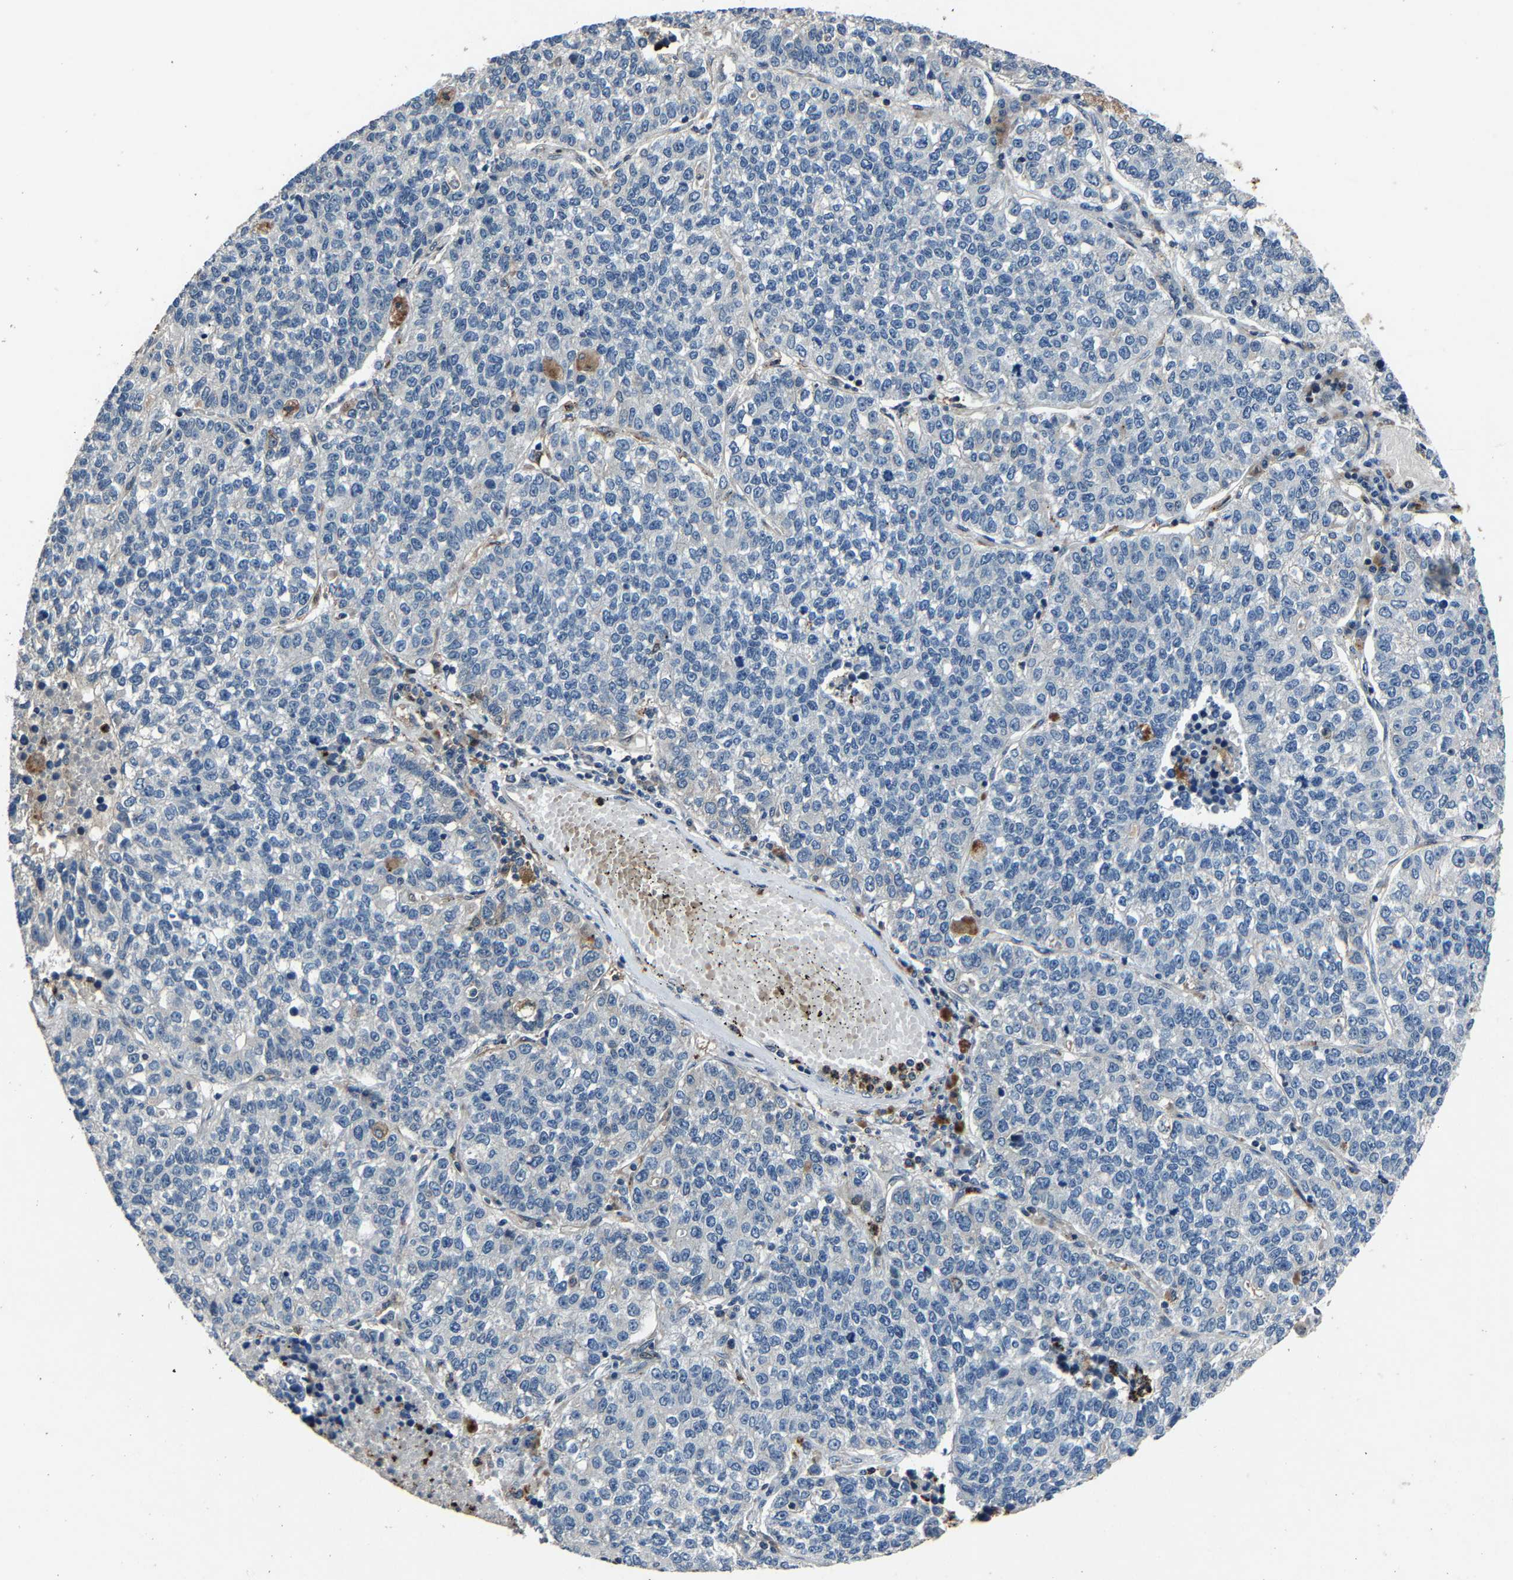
{"staining": {"intensity": "negative", "quantity": "none", "location": "none"}, "tissue": "lung cancer", "cell_type": "Tumor cells", "image_type": "cancer", "snomed": [{"axis": "morphology", "description": "Adenocarcinoma, NOS"}, {"axis": "topography", "description": "Lung"}], "caption": "This micrograph is of lung adenocarcinoma stained with IHC to label a protein in brown with the nuclei are counter-stained blue. There is no expression in tumor cells.", "gene": "PCNX2", "patient": {"sex": "male", "age": 49}}